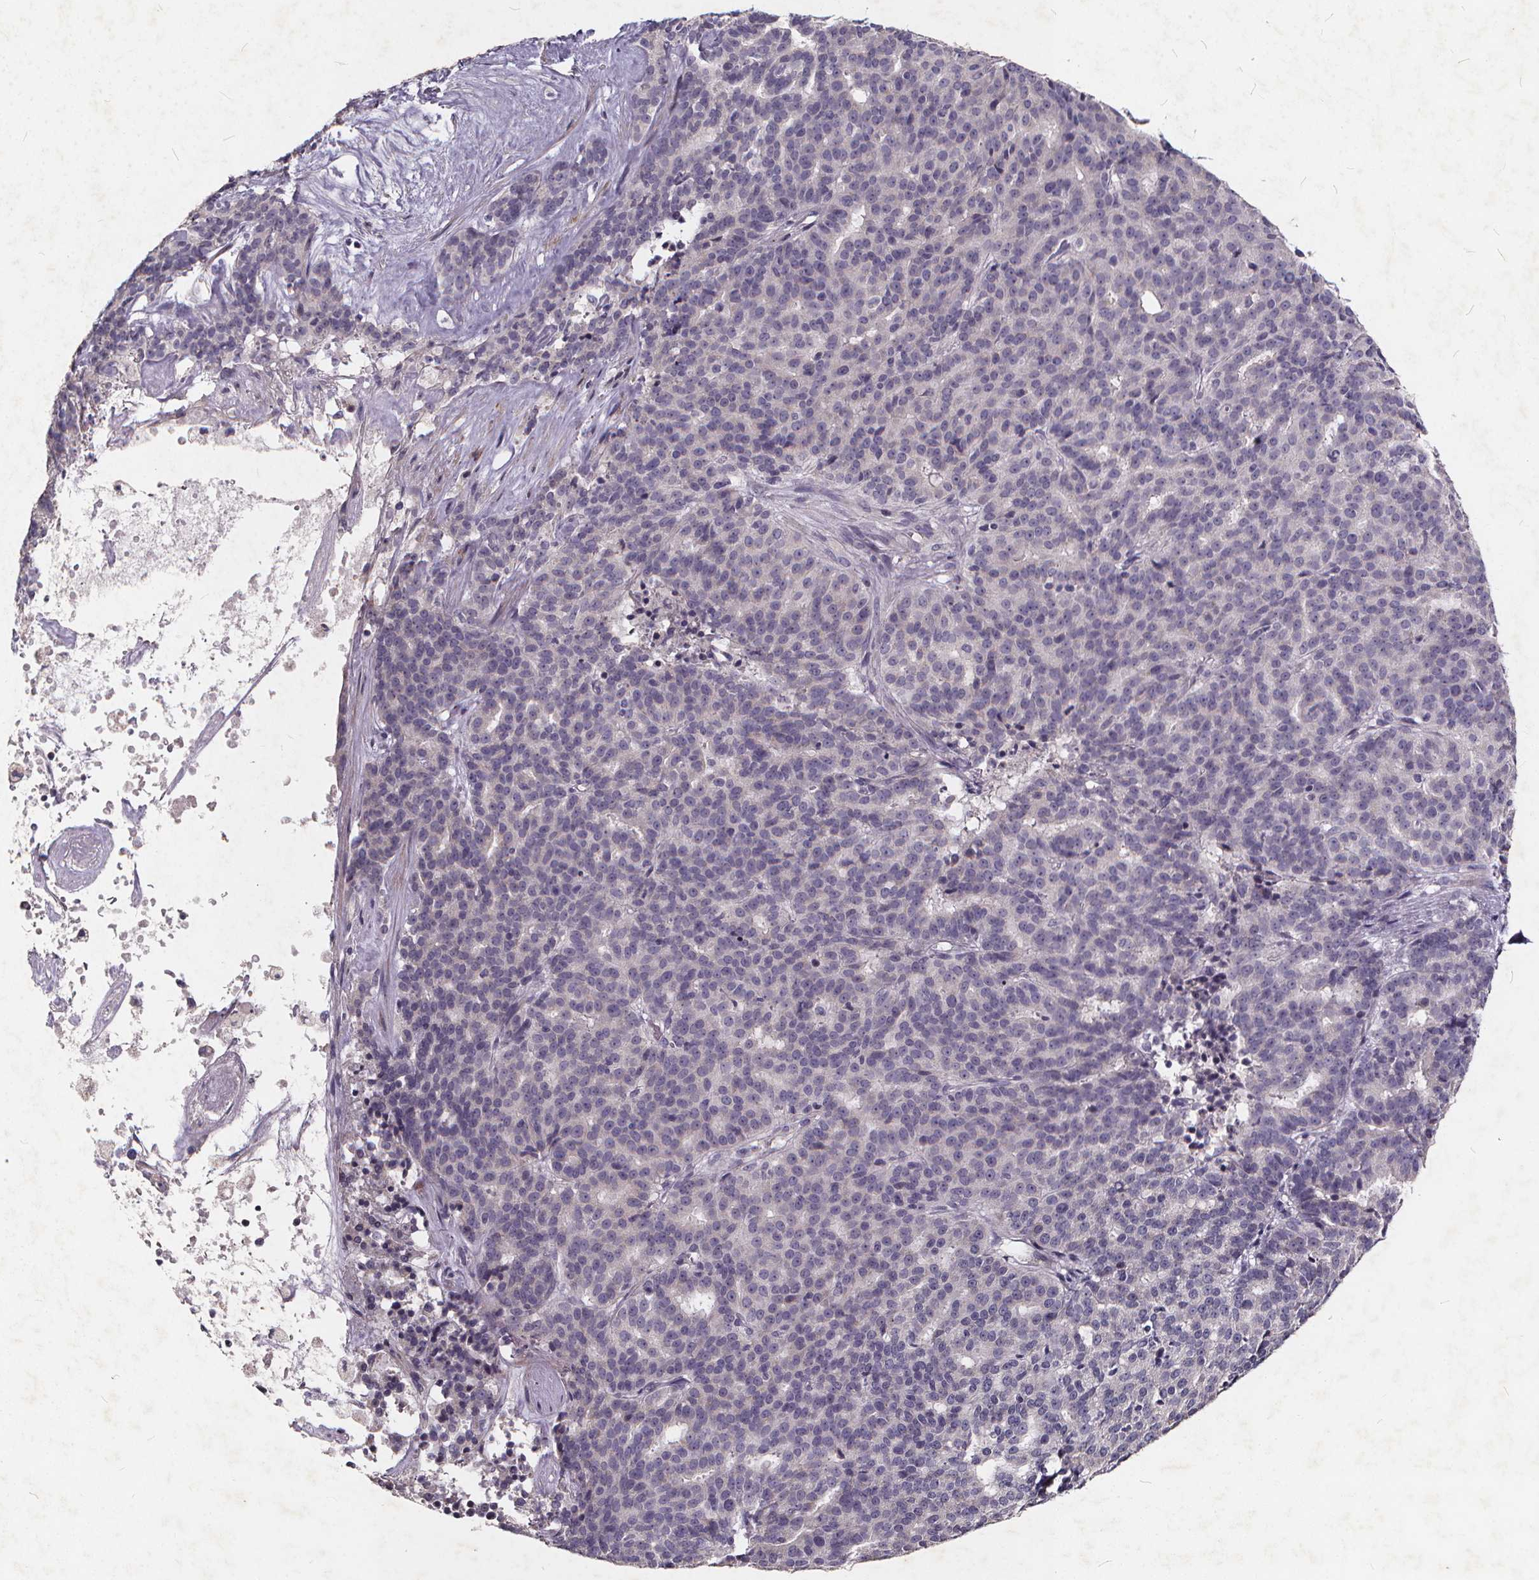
{"staining": {"intensity": "negative", "quantity": "none", "location": "none"}, "tissue": "liver cancer", "cell_type": "Tumor cells", "image_type": "cancer", "snomed": [{"axis": "morphology", "description": "Cholangiocarcinoma"}, {"axis": "topography", "description": "Liver"}], "caption": "Image shows no protein staining in tumor cells of cholangiocarcinoma (liver) tissue.", "gene": "TSPAN14", "patient": {"sex": "female", "age": 47}}